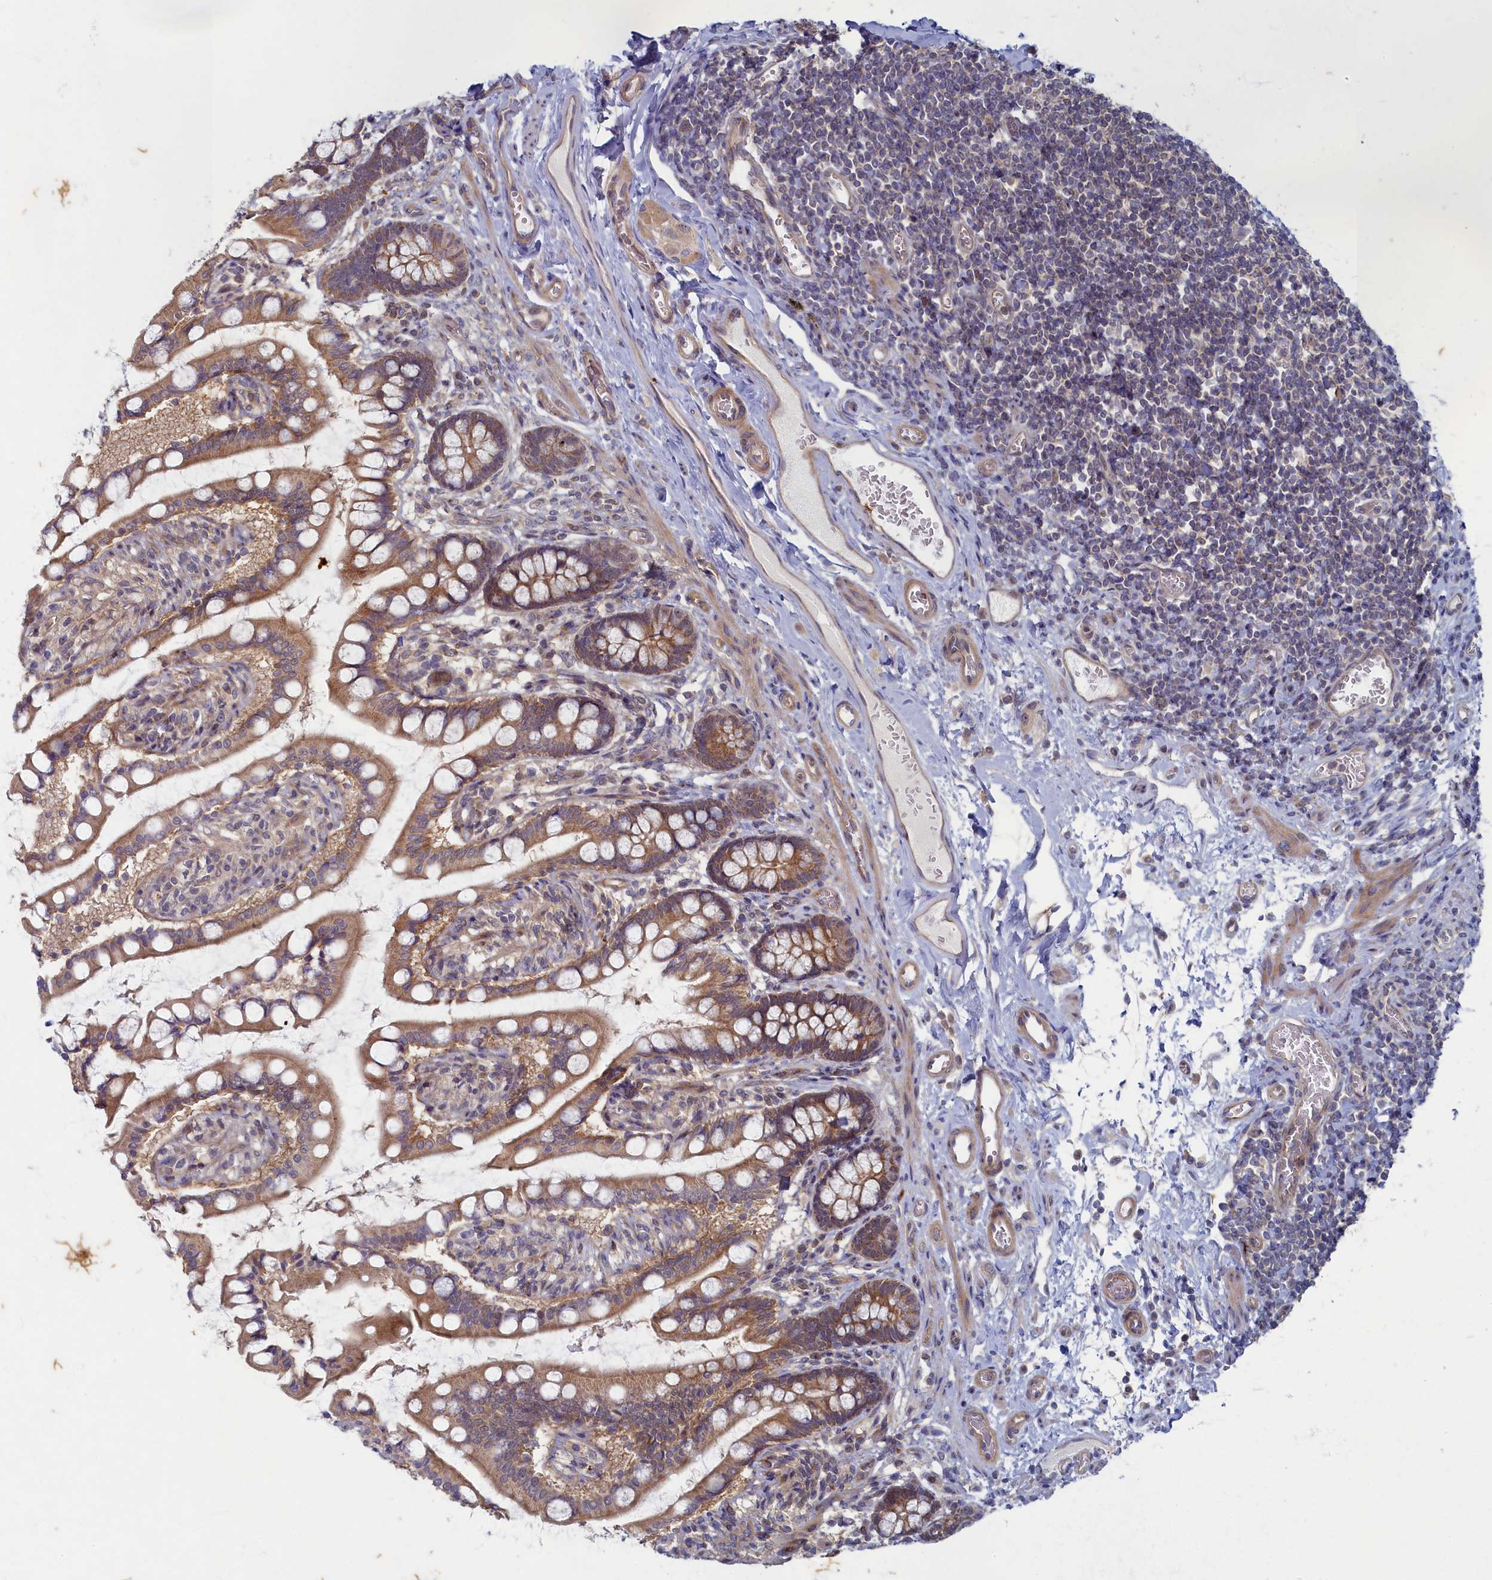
{"staining": {"intensity": "moderate", "quantity": ">75%", "location": "cytoplasmic/membranous"}, "tissue": "small intestine", "cell_type": "Glandular cells", "image_type": "normal", "snomed": [{"axis": "morphology", "description": "Normal tissue, NOS"}, {"axis": "topography", "description": "Small intestine"}], "caption": "About >75% of glandular cells in benign human small intestine exhibit moderate cytoplasmic/membranous protein staining as visualized by brown immunohistochemical staining.", "gene": "WDR59", "patient": {"sex": "male", "age": 52}}